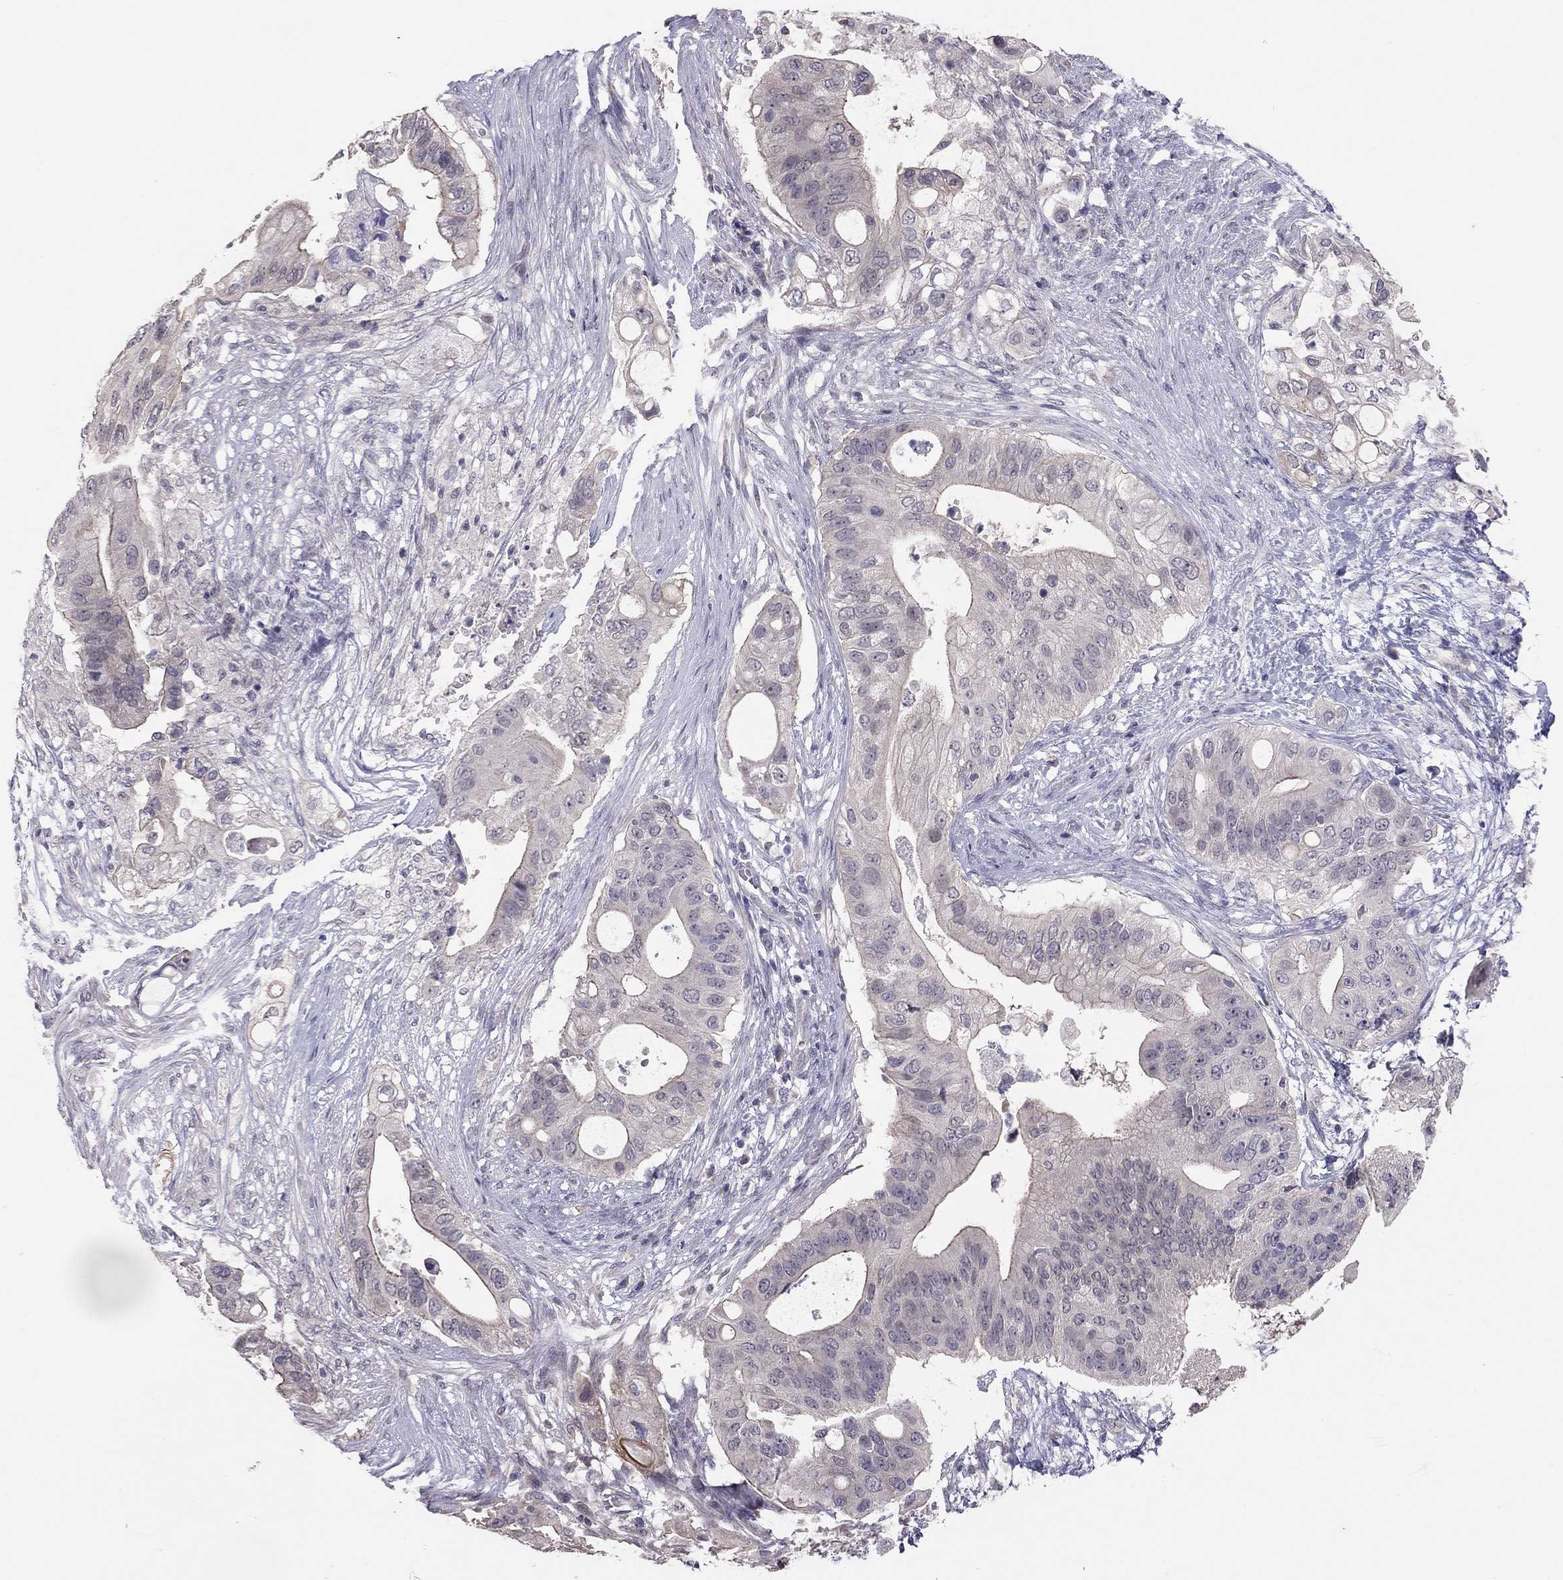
{"staining": {"intensity": "negative", "quantity": "none", "location": "none"}, "tissue": "pancreatic cancer", "cell_type": "Tumor cells", "image_type": "cancer", "snomed": [{"axis": "morphology", "description": "Adenocarcinoma, NOS"}, {"axis": "topography", "description": "Pancreas"}], "caption": "The histopathology image exhibits no staining of tumor cells in pancreatic cancer.", "gene": "HSF2BP", "patient": {"sex": "female", "age": 72}}